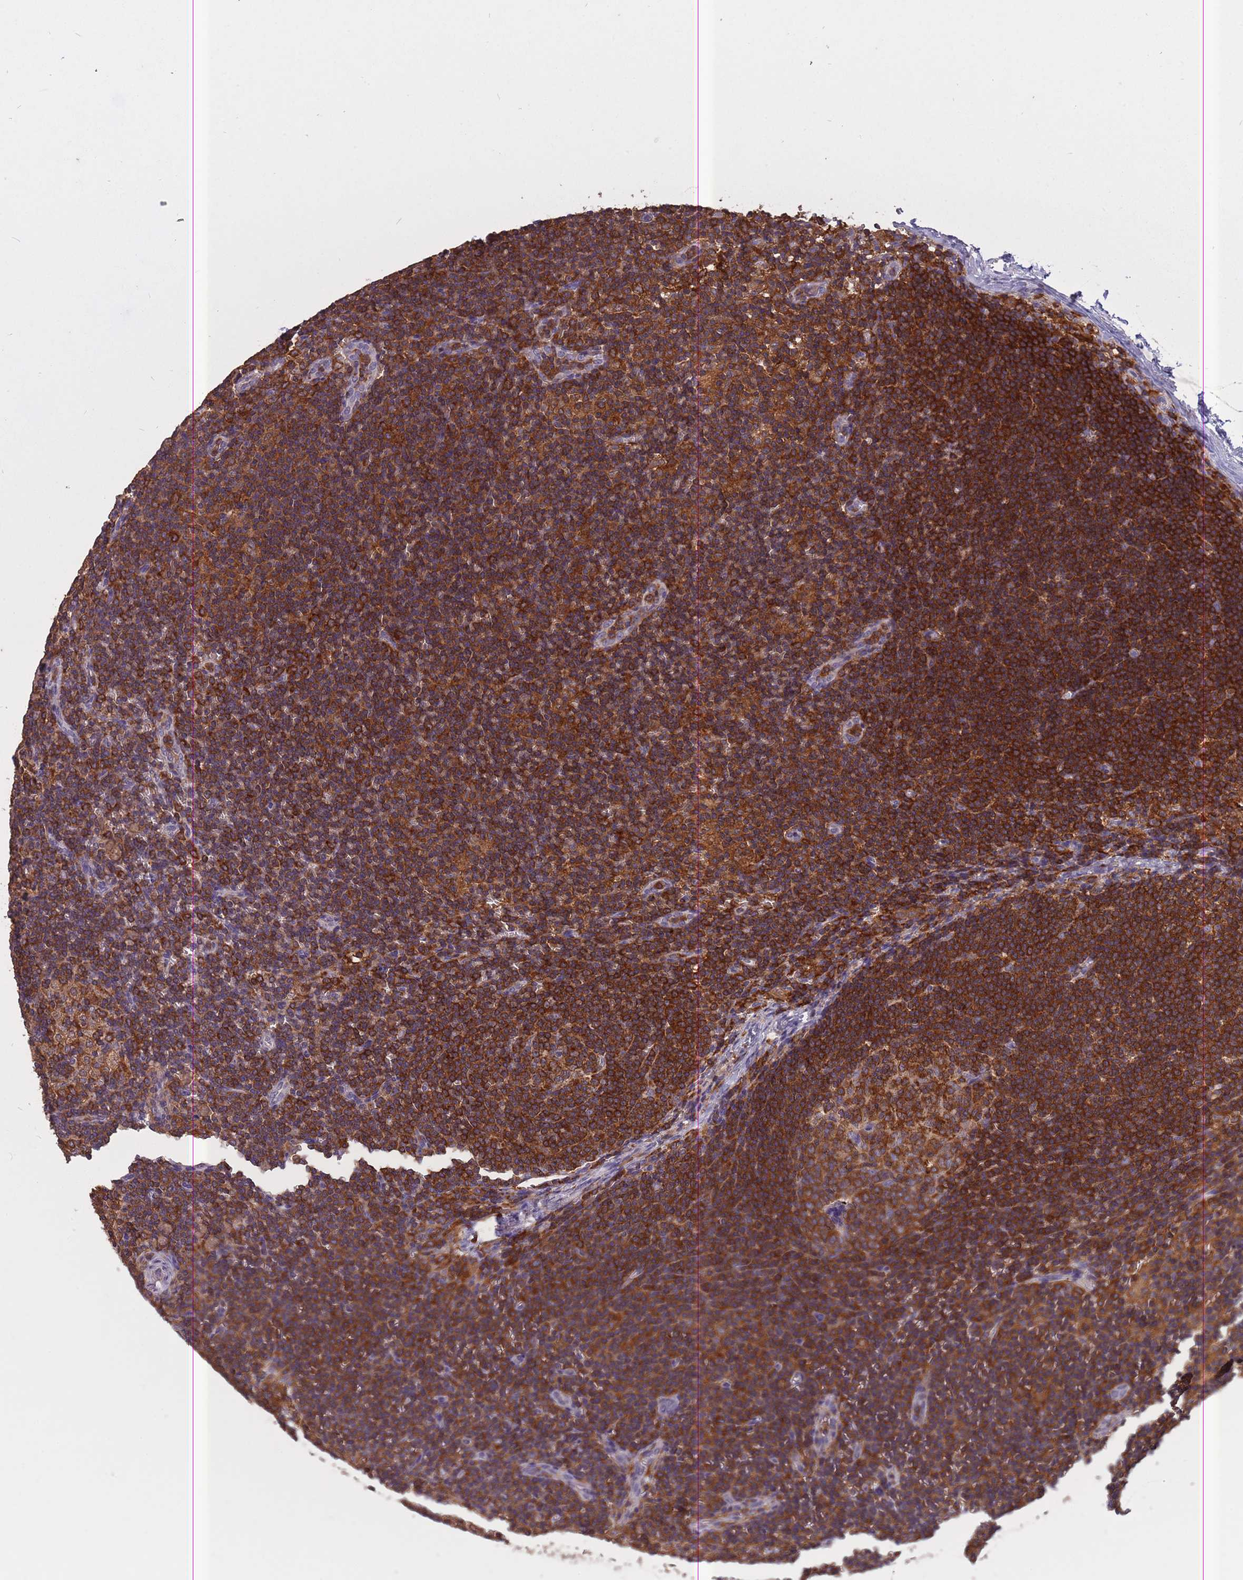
{"staining": {"intensity": "strong", "quantity": ">75%", "location": "cytoplasmic/membranous"}, "tissue": "lymph node", "cell_type": "Germinal center cells", "image_type": "normal", "snomed": [{"axis": "morphology", "description": "Normal tissue, NOS"}, {"axis": "topography", "description": "Lymph node"}], "caption": "Normal lymph node shows strong cytoplasmic/membranous positivity in about >75% of germinal center cells, visualized by immunohistochemistry. (brown staining indicates protein expression, while blue staining denotes nuclei).", "gene": "GMIP", "patient": {"sex": "female", "age": 42}}